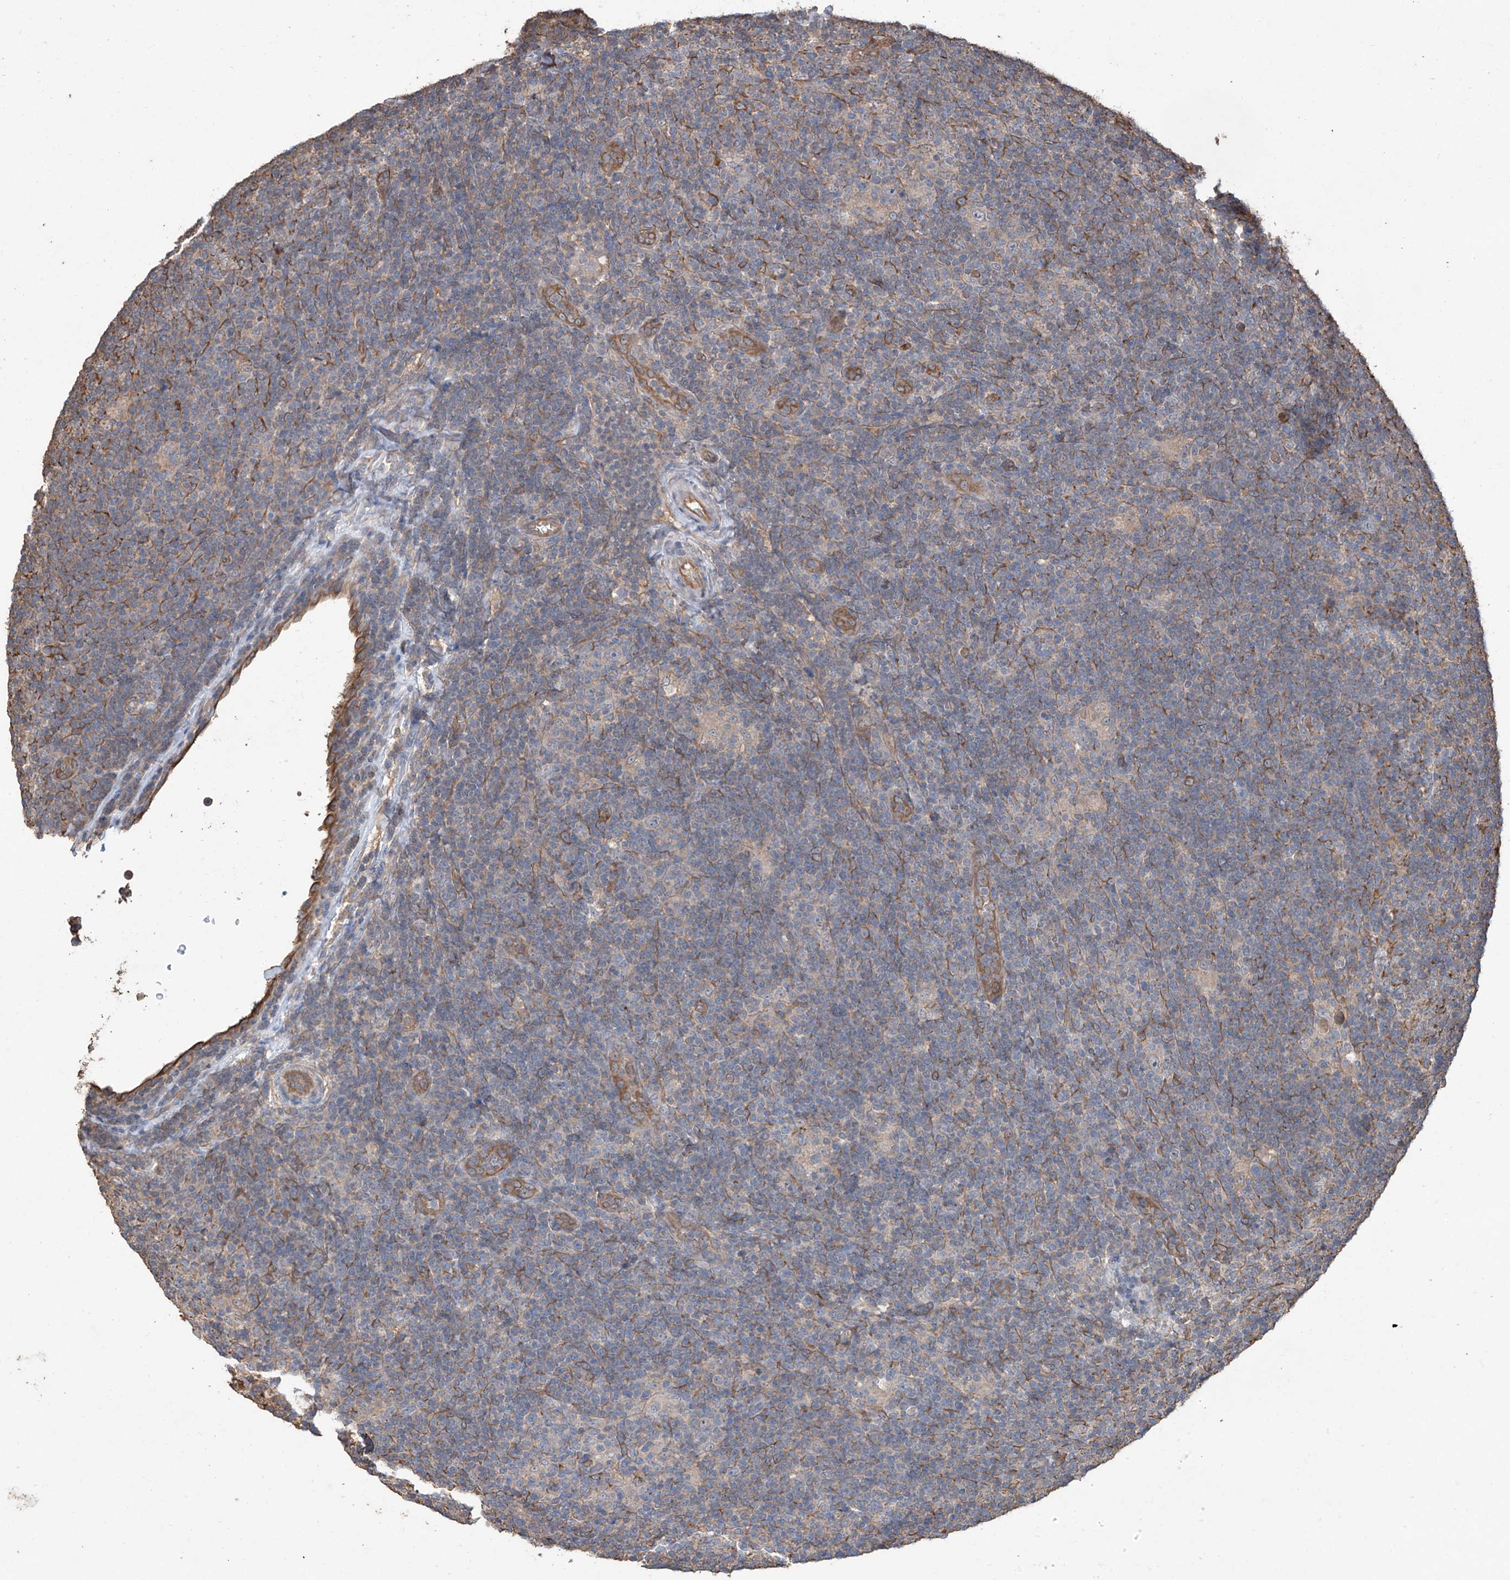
{"staining": {"intensity": "weak", "quantity": "<25%", "location": "cytoplasmic/membranous"}, "tissue": "lymphoma", "cell_type": "Tumor cells", "image_type": "cancer", "snomed": [{"axis": "morphology", "description": "Hodgkin's disease, NOS"}, {"axis": "topography", "description": "Lymph node"}], "caption": "Protein analysis of lymphoma reveals no significant positivity in tumor cells.", "gene": "AGBL5", "patient": {"sex": "female", "age": 57}}